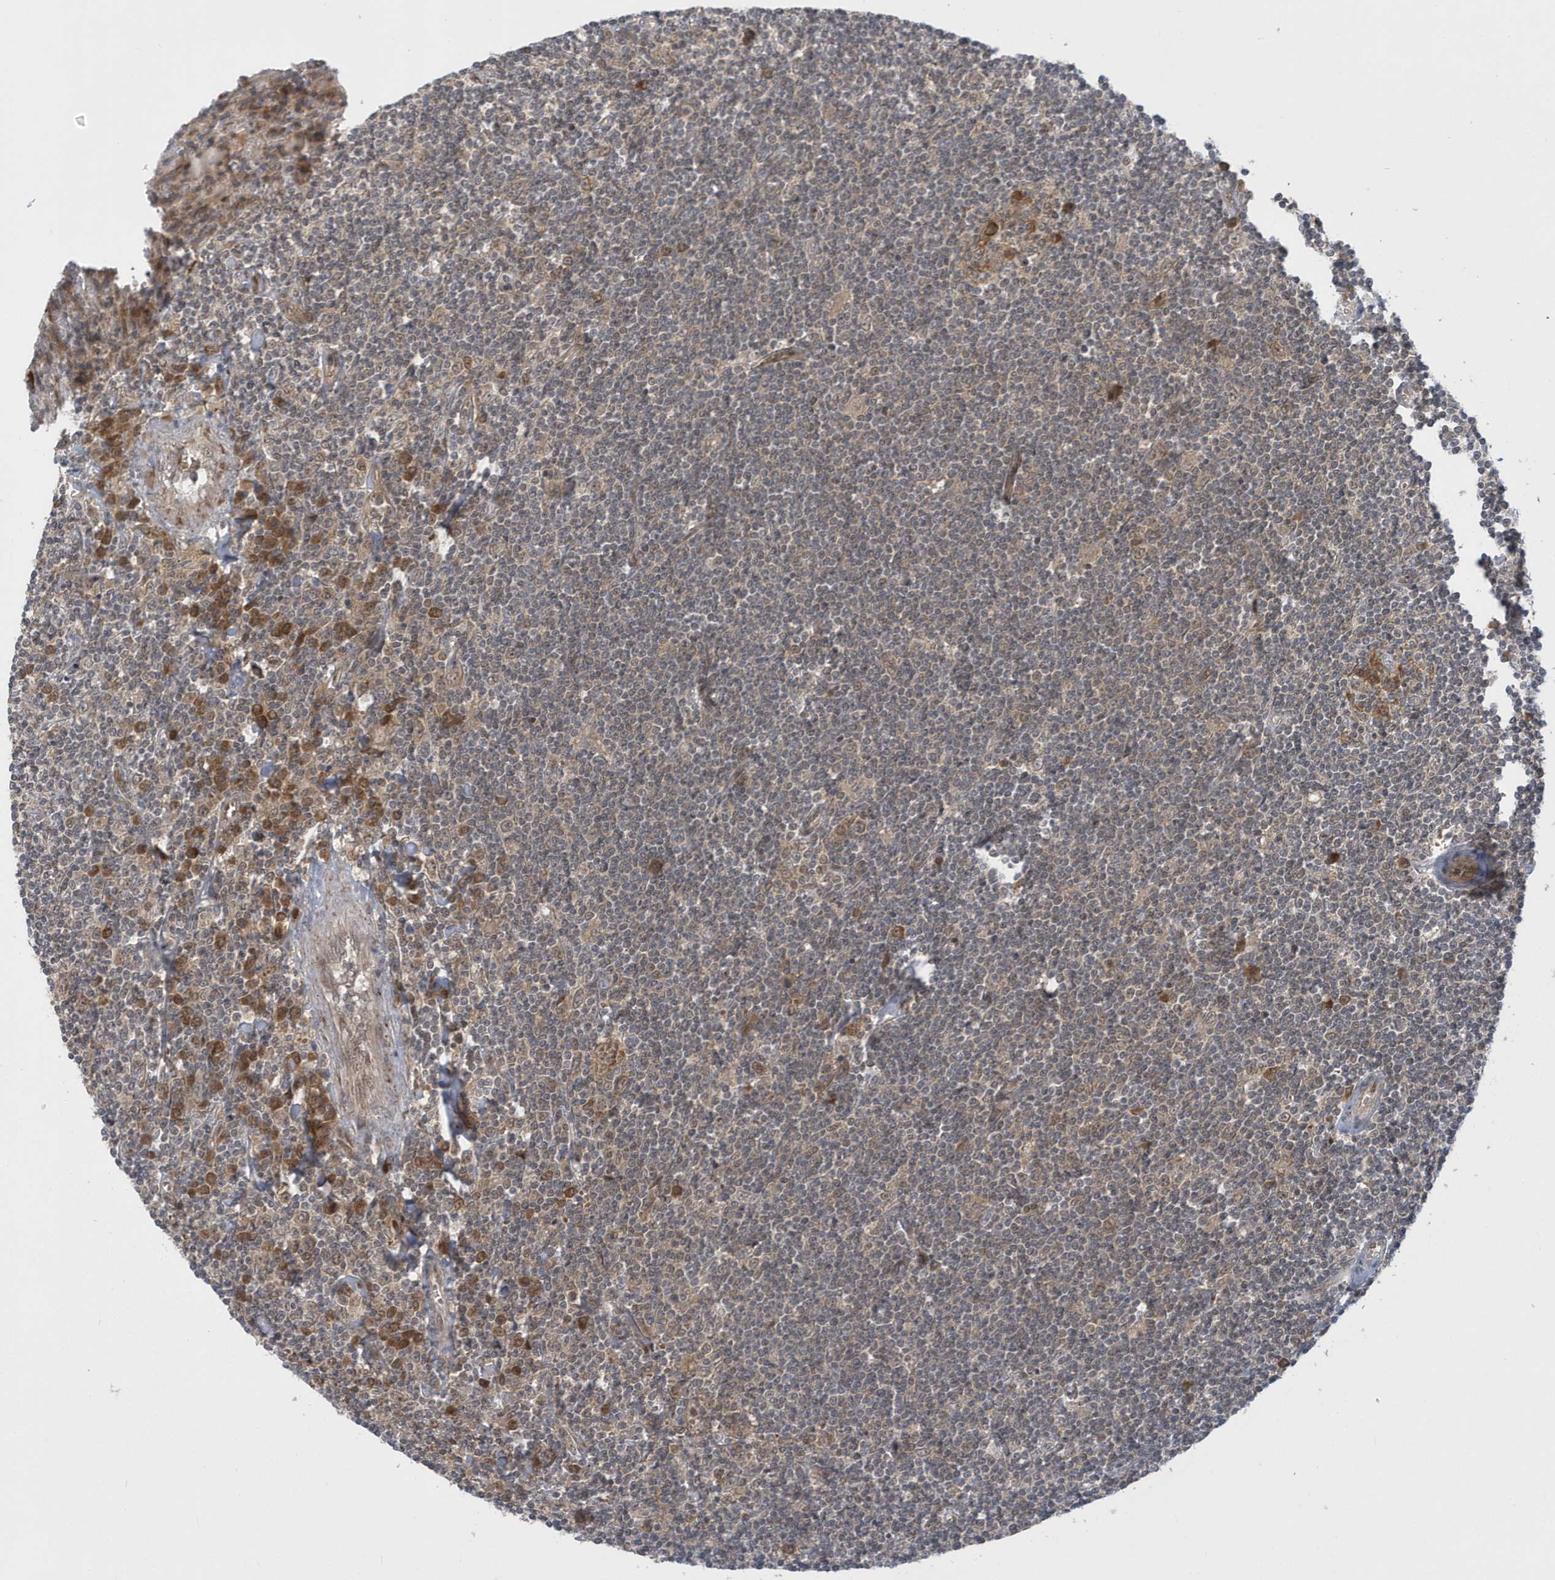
{"staining": {"intensity": "negative", "quantity": "none", "location": "none"}, "tissue": "lymphoma", "cell_type": "Tumor cells", "image_type": "cancer", "snomed": [{"axis": "morphology", "description": "Malignant lymphoma, non-Hodgkin's type, Low grade"}, {"axis": "topography", "description": "Spleen"}], "caption": "Tumor cells show no significant protein positivity in lymphoma.", "gene": "ATG4A", "patient": {"sex": "male", "age": 76}}